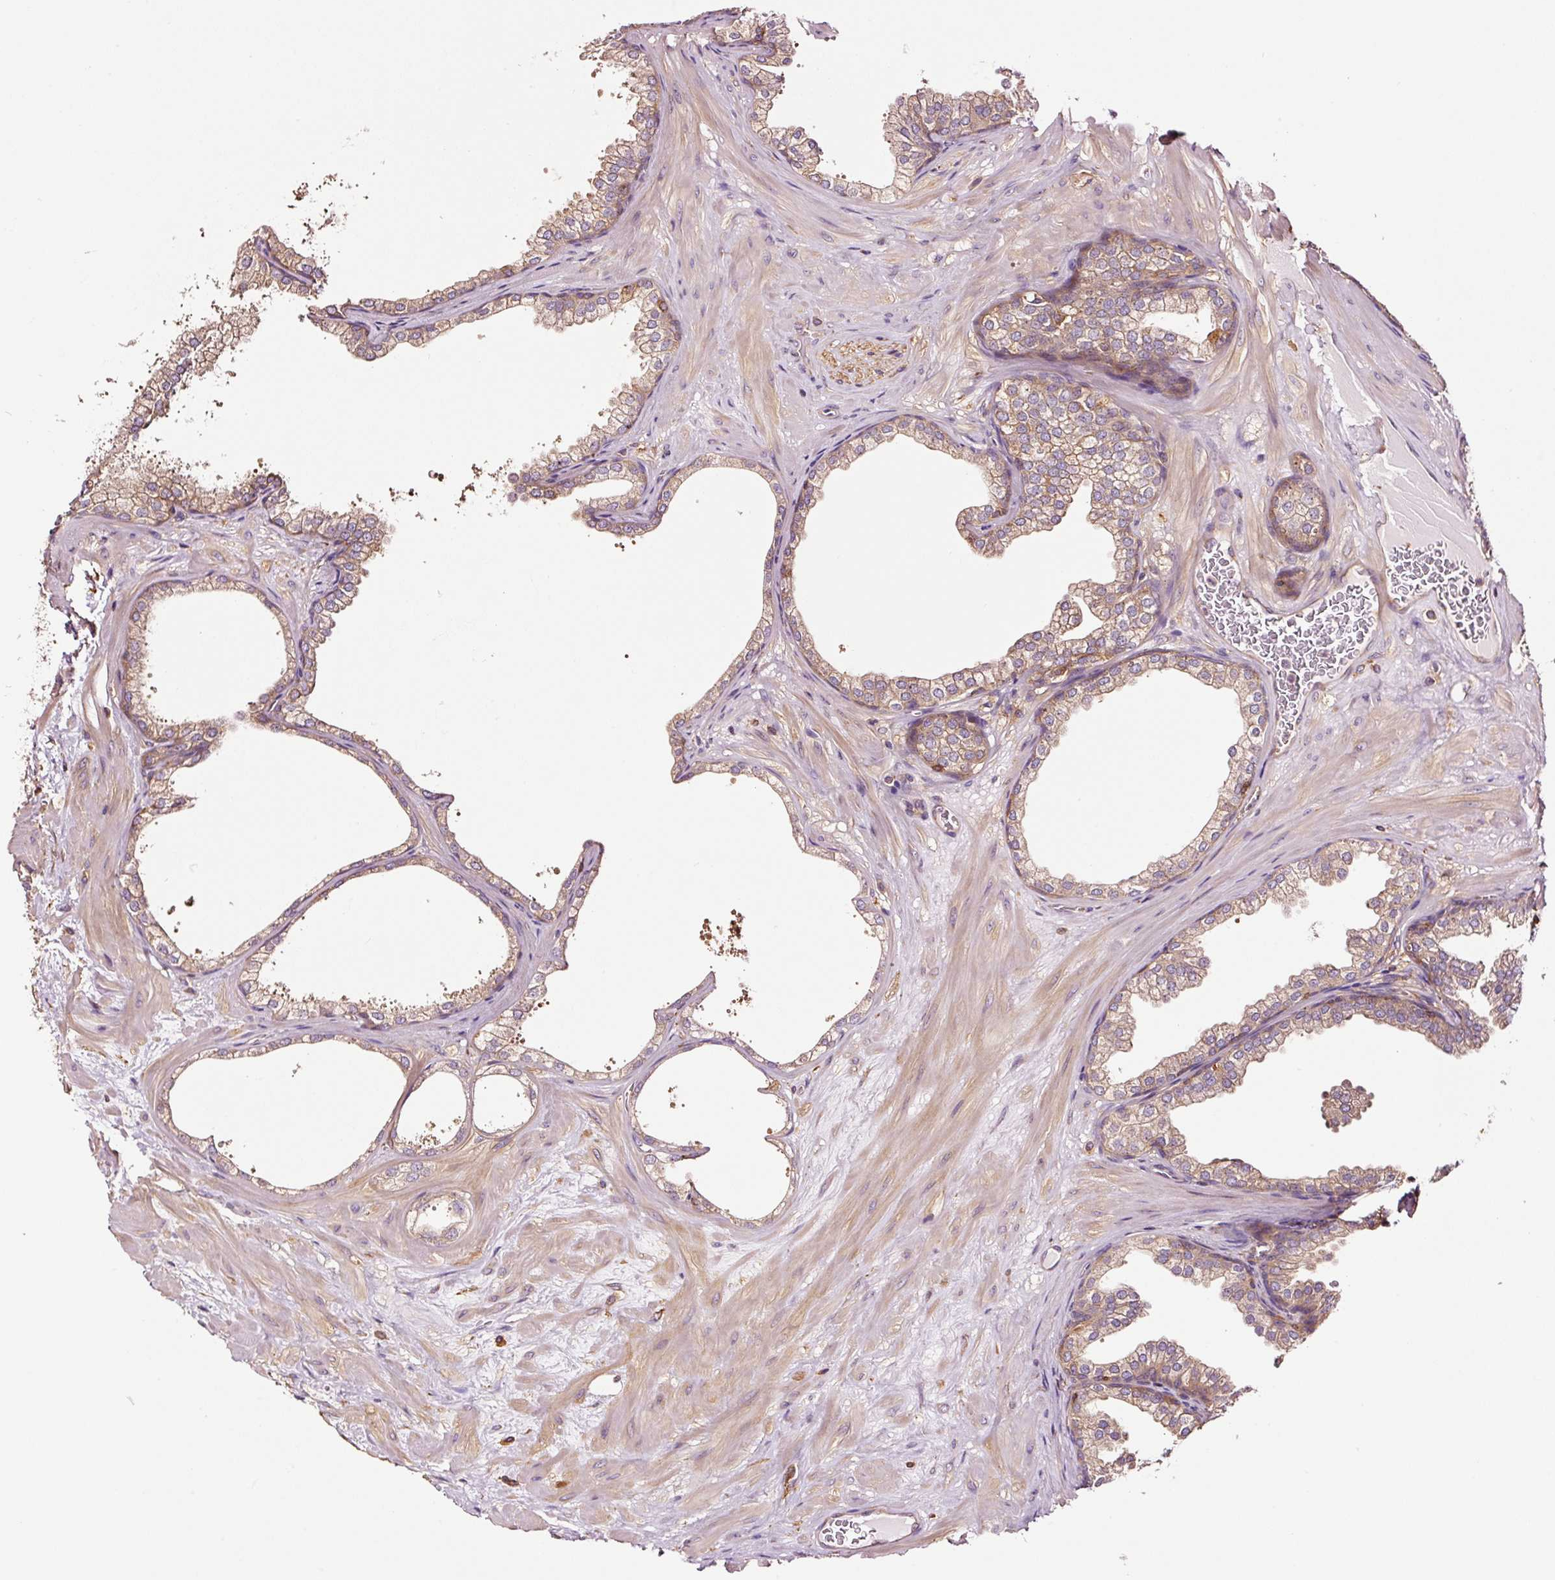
{"staining": {"intensity": "weak", "quantity": ">75%", "location": "cytoplasmic/membranous"}, "tissue": "prostate", "cell_type": "Glandular cells", "image_type": "normal", "snomed": [{"axis": "morphology", "description": "Normal tissue, NOS"}, {"axis": "topography", "description": "Prostate"}], "caption": "IHC (DAB) staining of normal prostate demonstrates weak cytoplasmic/membranous protein positivity in about >75% of glandular cells.", "gene": "METAP1", "patient": {"sex": "male", "age": 37}}